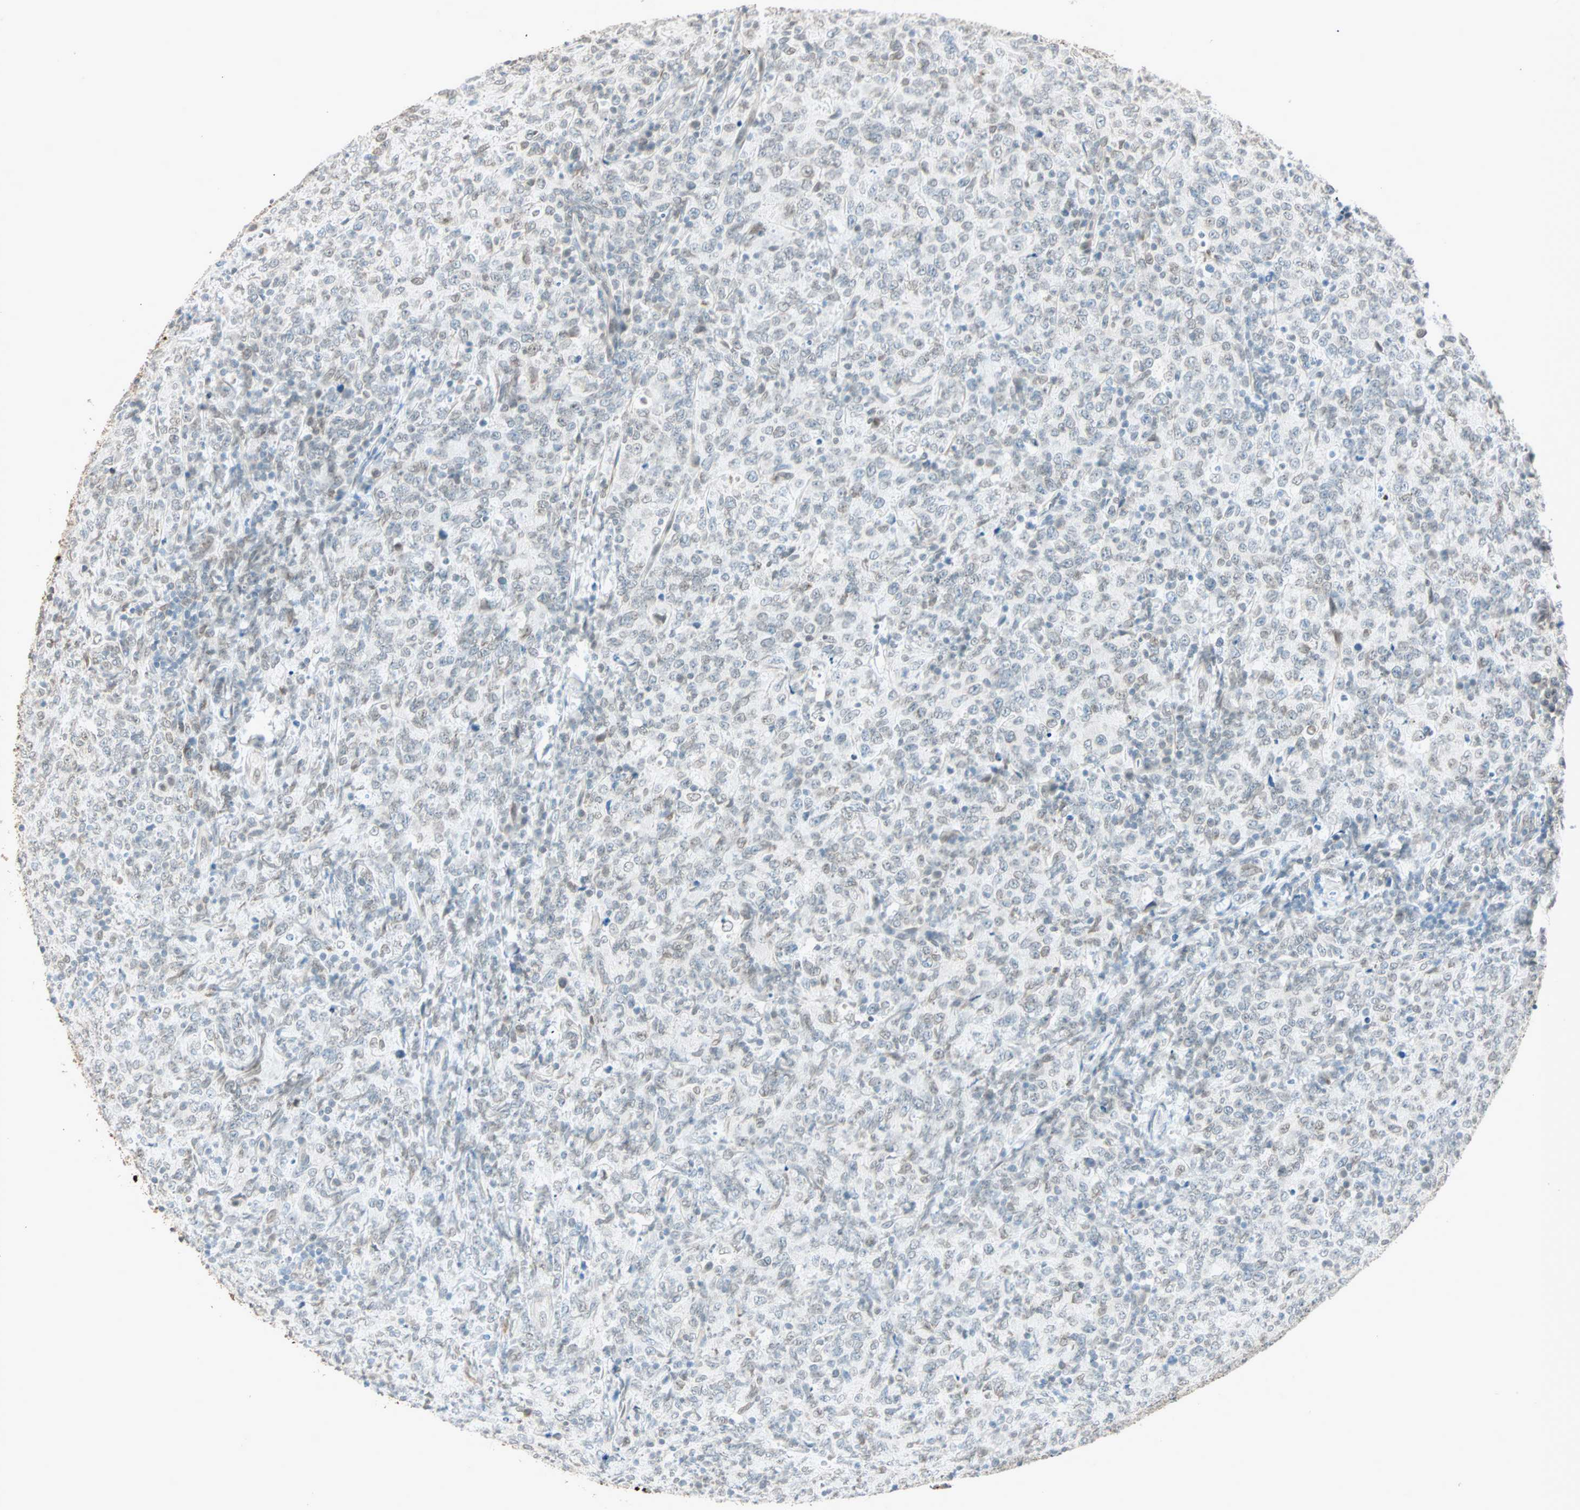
{"staining": {"intensity": "weak", "quantity": "25%-75%", "location": "nuclear"}, "tissue": "lymphoma", "cell_type": "Tumor cells", "image_type": "cancer", "snomed": [{"axis": "morphology", "description": "Malignant lymphoma, non-Hodgkin's type, High grade"}, {"axis": "topography", "description": "Tonsil"}], "caption": "Immunohistochemistry (IHC) staining of lymphoma, which shows low levels of weak nuclear expression in approximately 25%-75% of tumor cells indicating weak nuclear protein expression. The staining was performed using DAB (3,3'-diaminobenzidine) (brown) for protein detection and nuclei were counterstained in hematoxylin (blue).", "gene": "BCAN", "patient": {"sex": "female", "age": 36}}